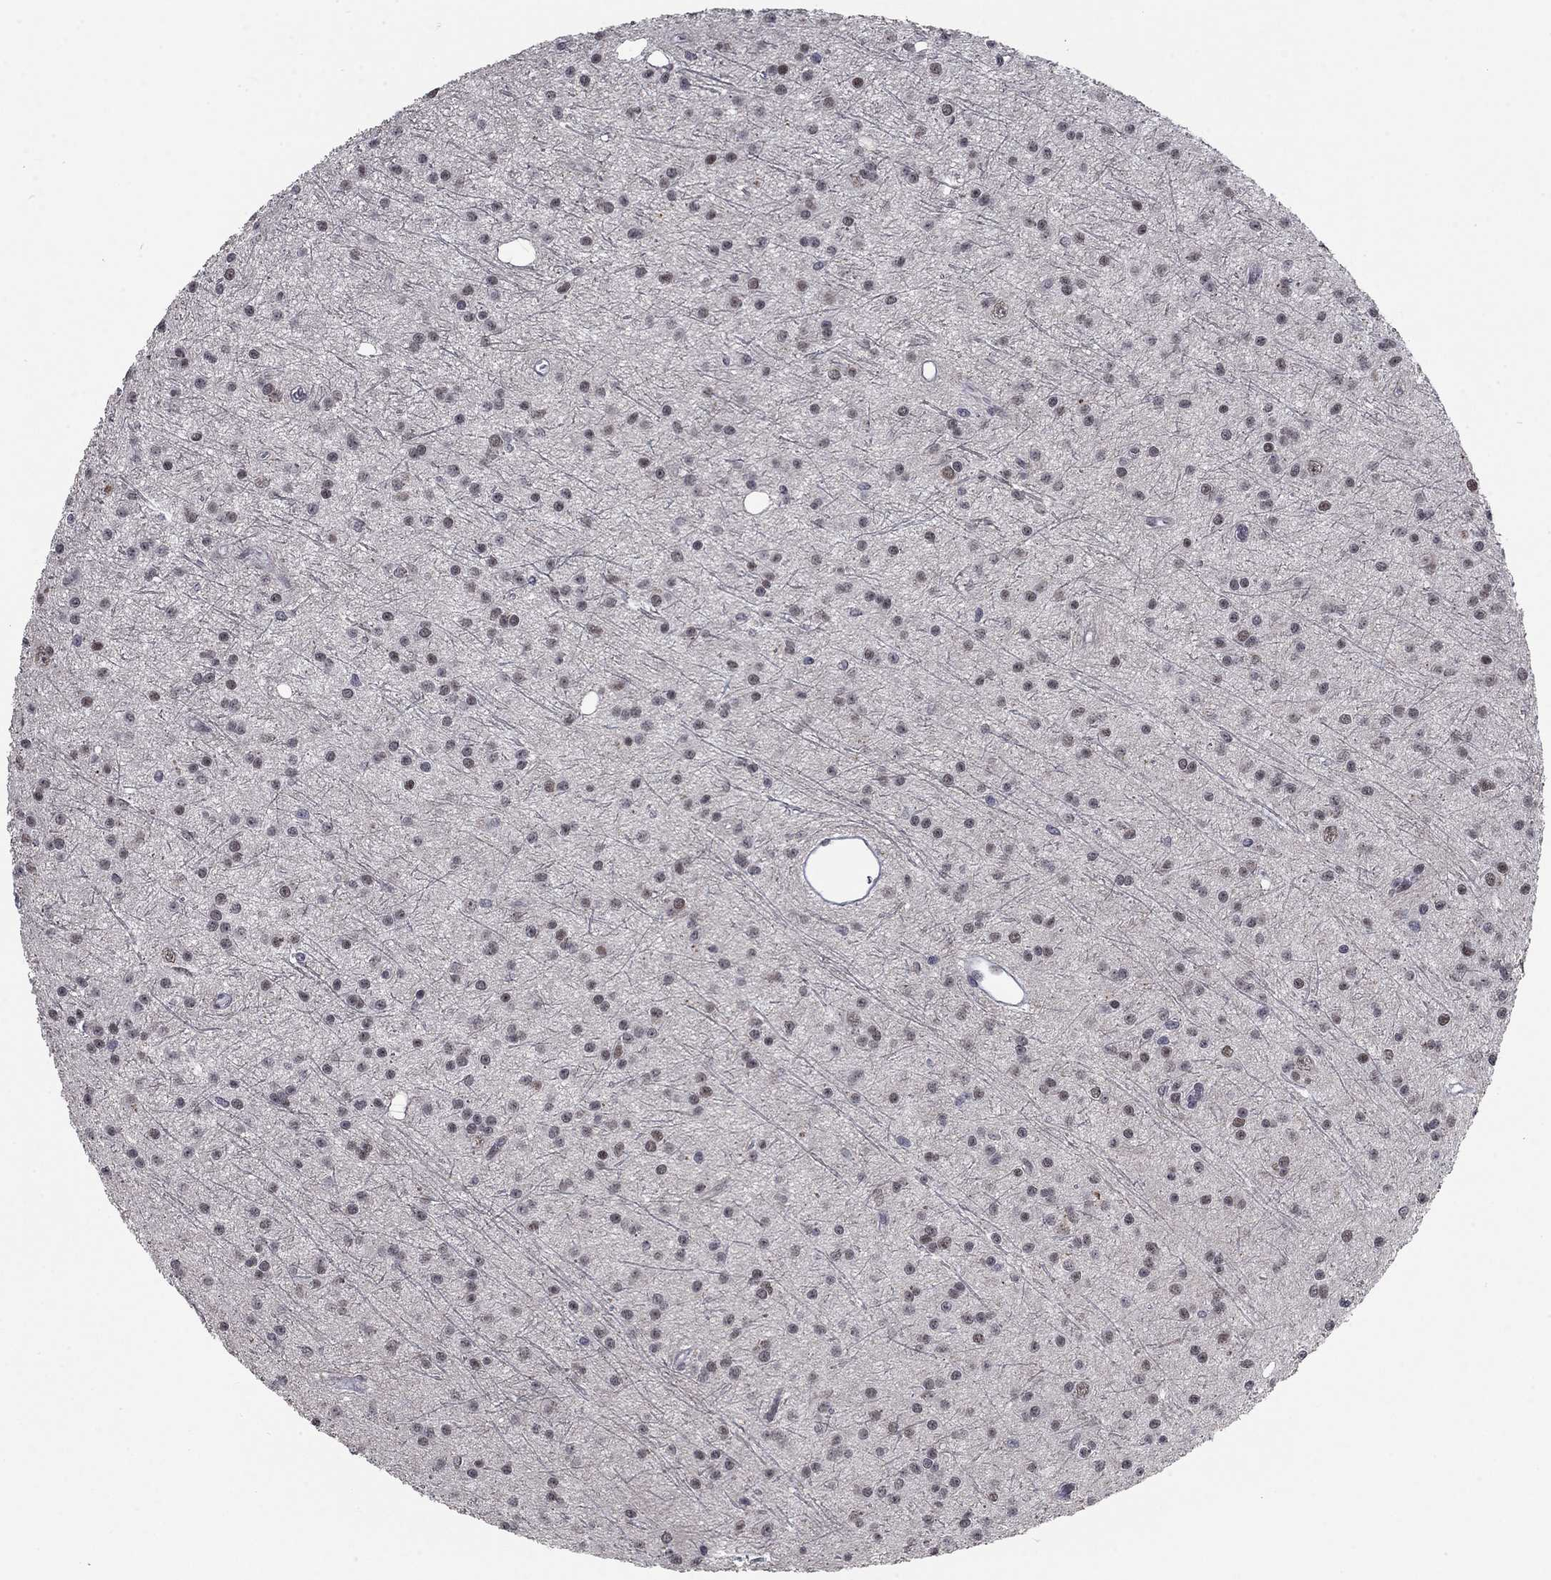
{"staining": {"intensity": "negative", "quantity": "none", "location": "none"}, "tissue": "glioma", "cell_type": "Tumor cells", "image_type": "cancer", "snomed": [{"axis": "morphology", "description": "Glioma, malignant, Low grade"}, {"axis": "topography", "description": "Brain"}], "caption": "An immunohistochemistry (IHC) micrograph of glioma is shown. There is no staining in tumor cells of glioma.", "gene": "HCFC1", "patient": {"sex": "male", "age": 27}}